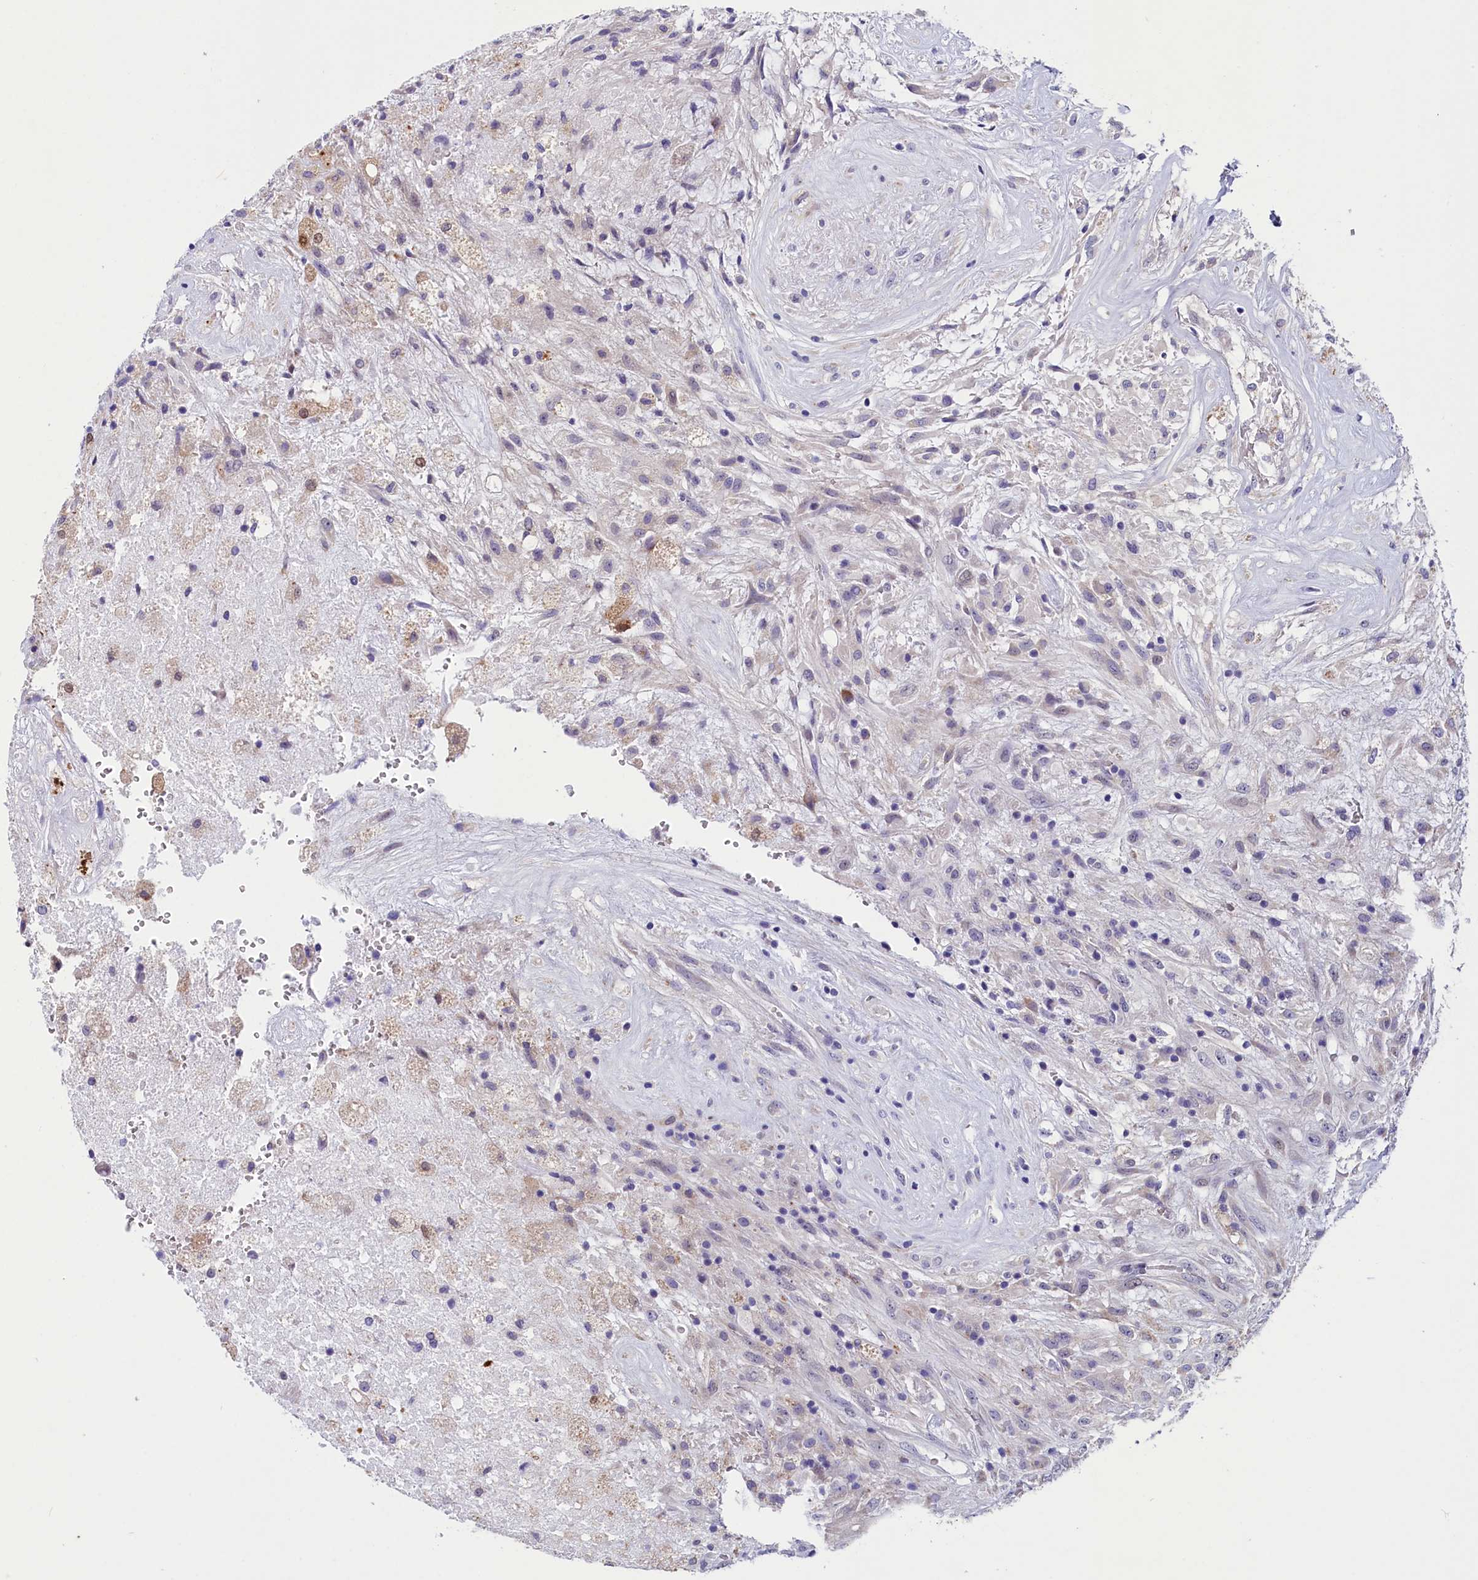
{"staining": {"intensity": "negative", "quantity": "none", "location": "none"}, "tissue": "glioma", "cell_type": "Tumor cells", "image_type": "cancer", "snomed": [{"axis": "morphology", "description": "Glioma, malignant, High grade"}, {"axis": "topography", "description": "Brain"}], "caption": "A high-resolution micrograph shows immunohistochemistry staining of malignant glioma (high-grade), which displays no significant staining in tumor cells.", "gene": "SCD5", "patient": {"sex": "male", "age": 56}}